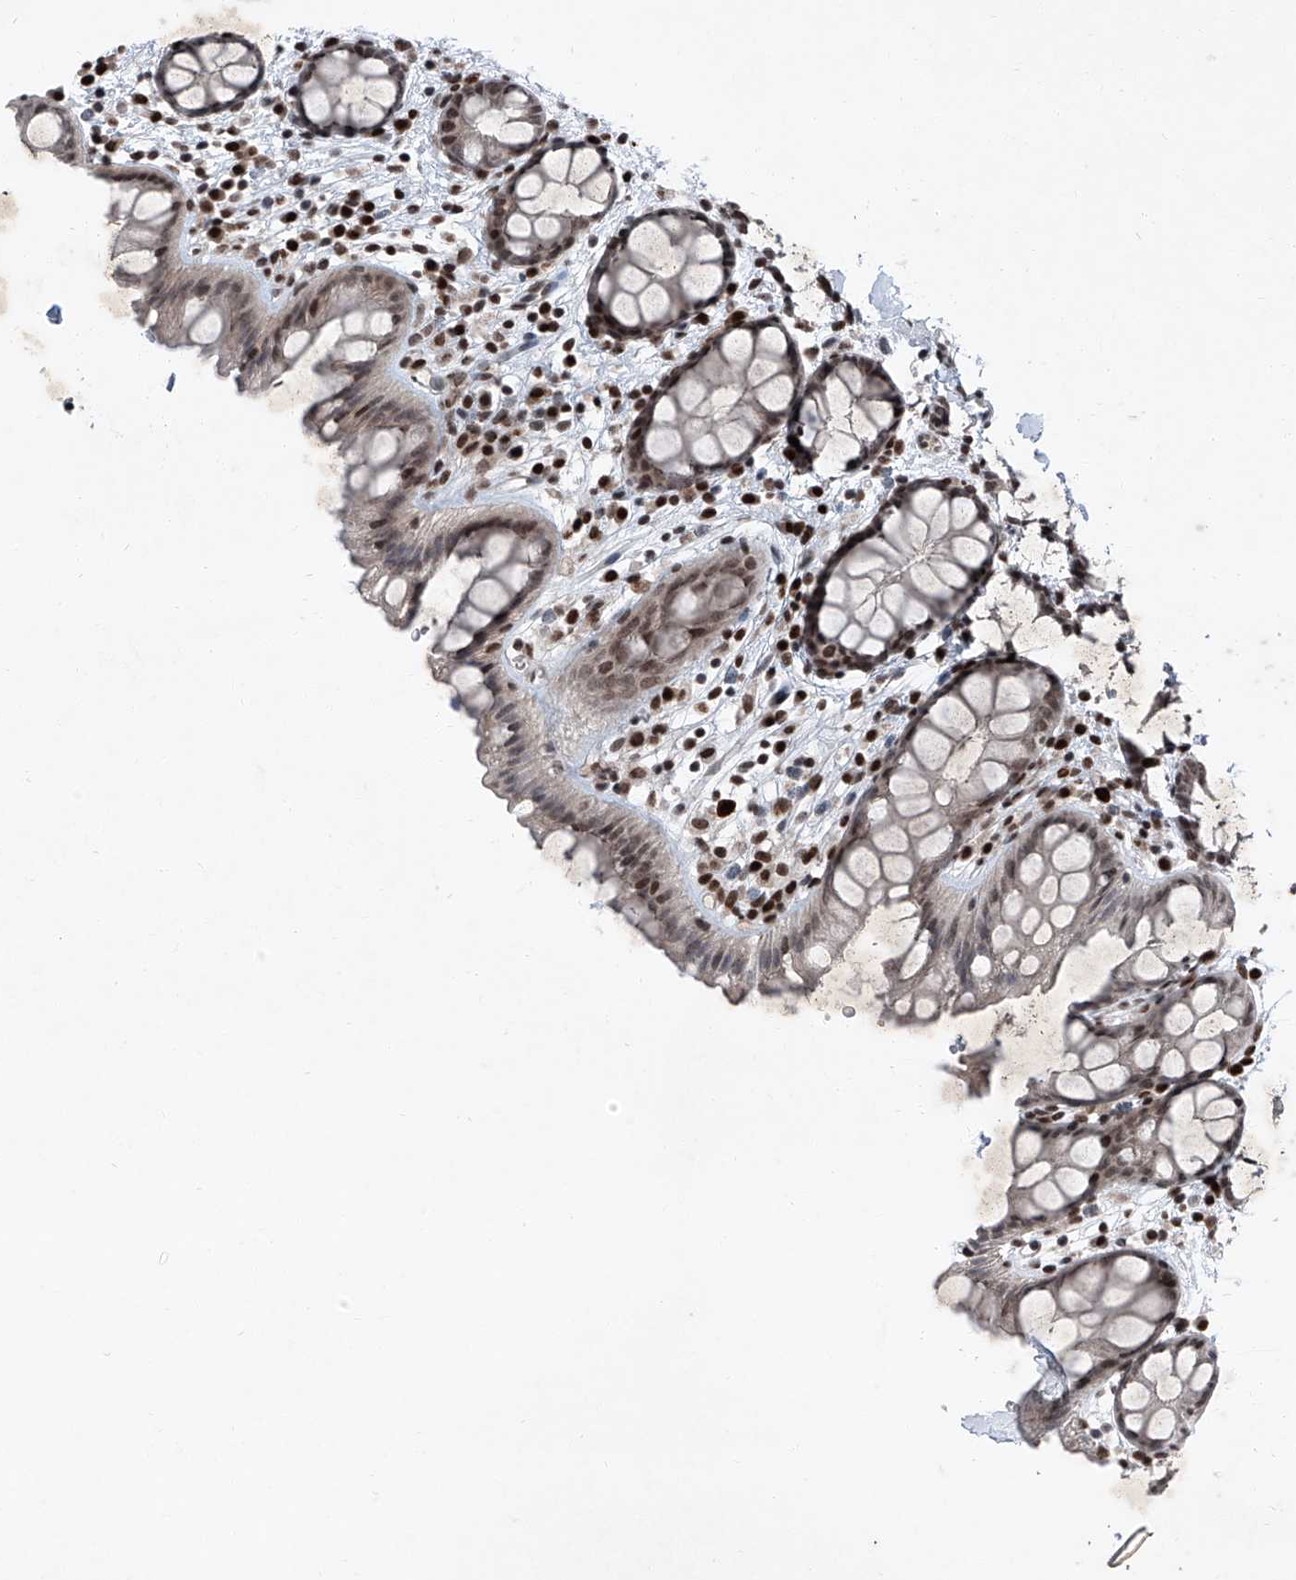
{"staining": {"intensity": "moderate", "quantity": "25%-75%", "location": "nuclear"}, "tissue": "rectum", "cell_type": "Glandular cells", "image_type": "normal", "snomed": [{"axis": "morphology", "description": "Normal tissue, NOS"}, {"axis": "topography", "description": "Rectum"}], "caption": "The histopathology image displays a brown stain indicating the presence of a protein in the nuclear of glandular cells in rectum. (IHC, brightfield microscopy, high magnification).", "gene": "BMI1", "patient": {"sex": "female", "age": 65}}